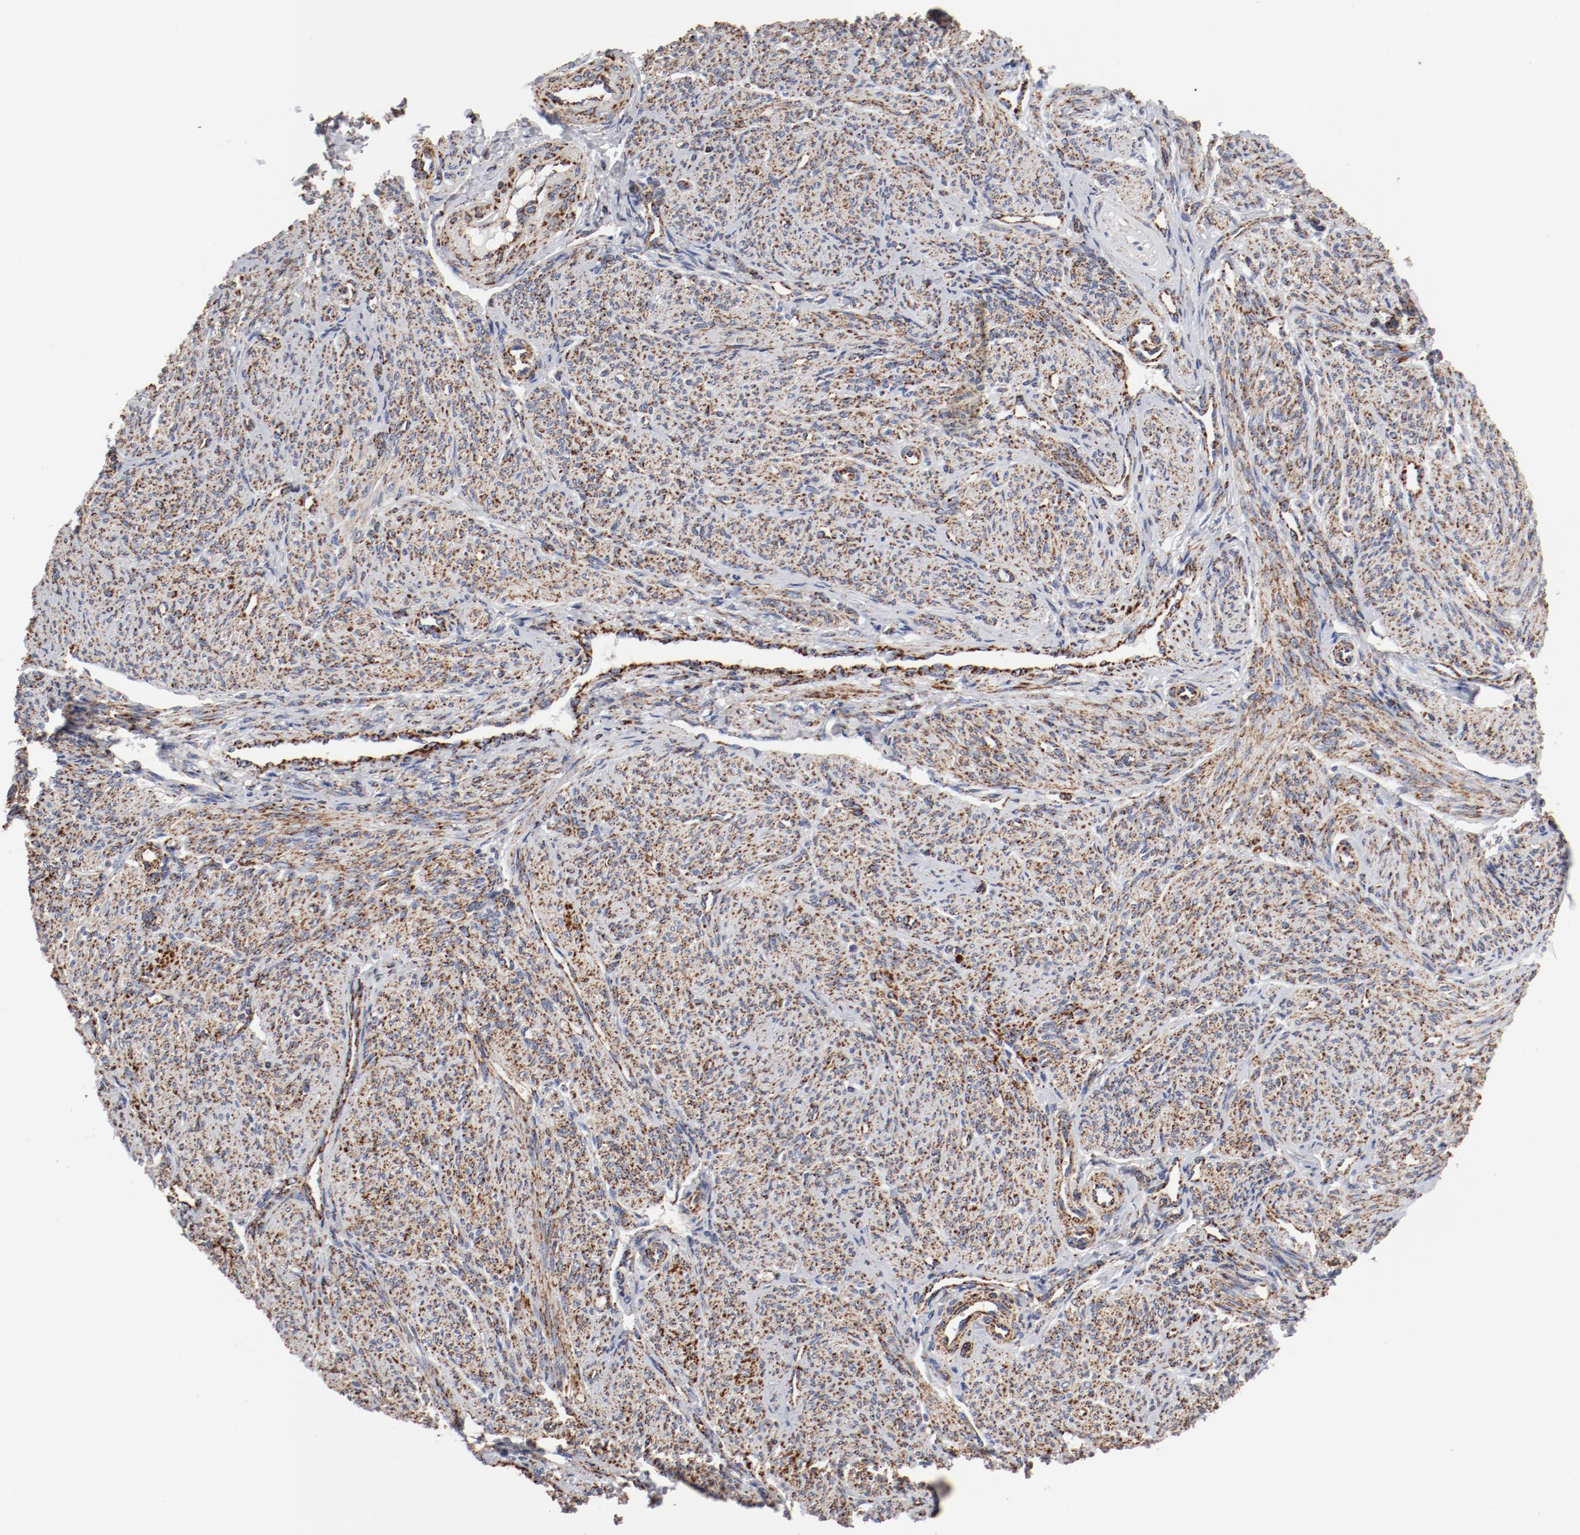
{"staining": {"intensity": "moderate", "quantity": ">75%", "location": "cytoplasmic/membranous"}, "tissue": "smooth muscle", "cell_type": "Smooth muscle cells", "image_type": "normal", "snomed": [{"axis": "morphology", "description": "Normal tissue, NOS"}, {"axis": "topography", "description": "Smooth muscle"}], "caption": "A histopathology image of smooth muscle stained for a protein reveals moderate cytoplasmic/membranous brown staining in smooth muscle cells.", "gene": "NDUFV2", "patient": {"sex": "female", "age": 65}}